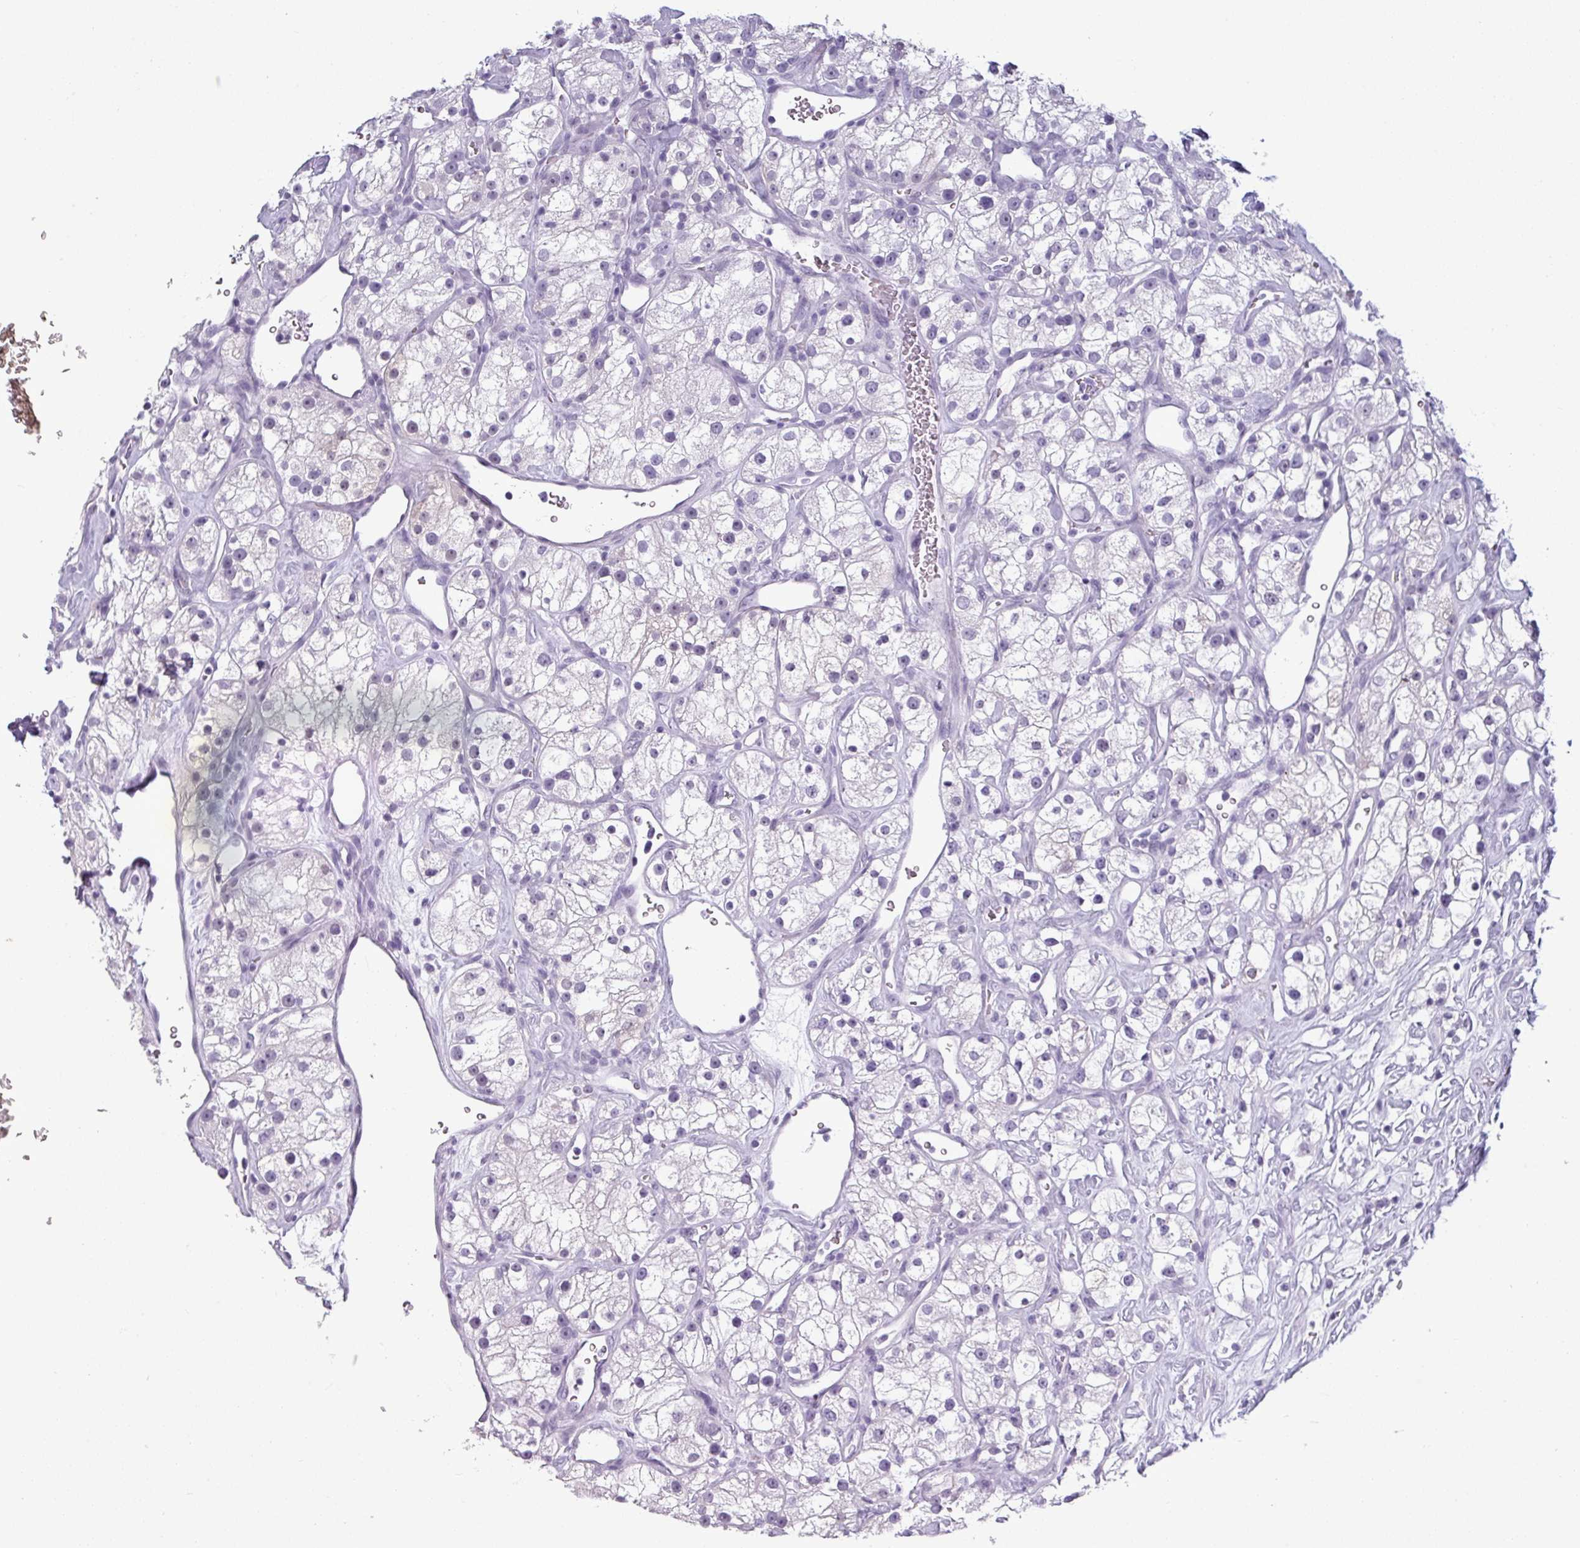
{"staining": {"intensity": "negative", "quantity": "none", "location": "none"}, "tissue": "renal cancer", "cell_type": "Tumor cells", "image_type": "cancer", "snomed": [{"axis": "morphology", "description": "Adenocarcinoma, NOS"}, {"axis": "topography", "description": "Kidney"}], "caption": "Immunohistochemistry image of neoplastic tissue: renal adenocarcinoma stained with DAB demonstrates no significant protein staining in tumor cells. (DAB (3,3'-diaminobenzidine) IHC visualized using brightfield microscopy, high magnification).", "gene": "SRGAP1", "patient": {"sex": "male", "age": 77}}